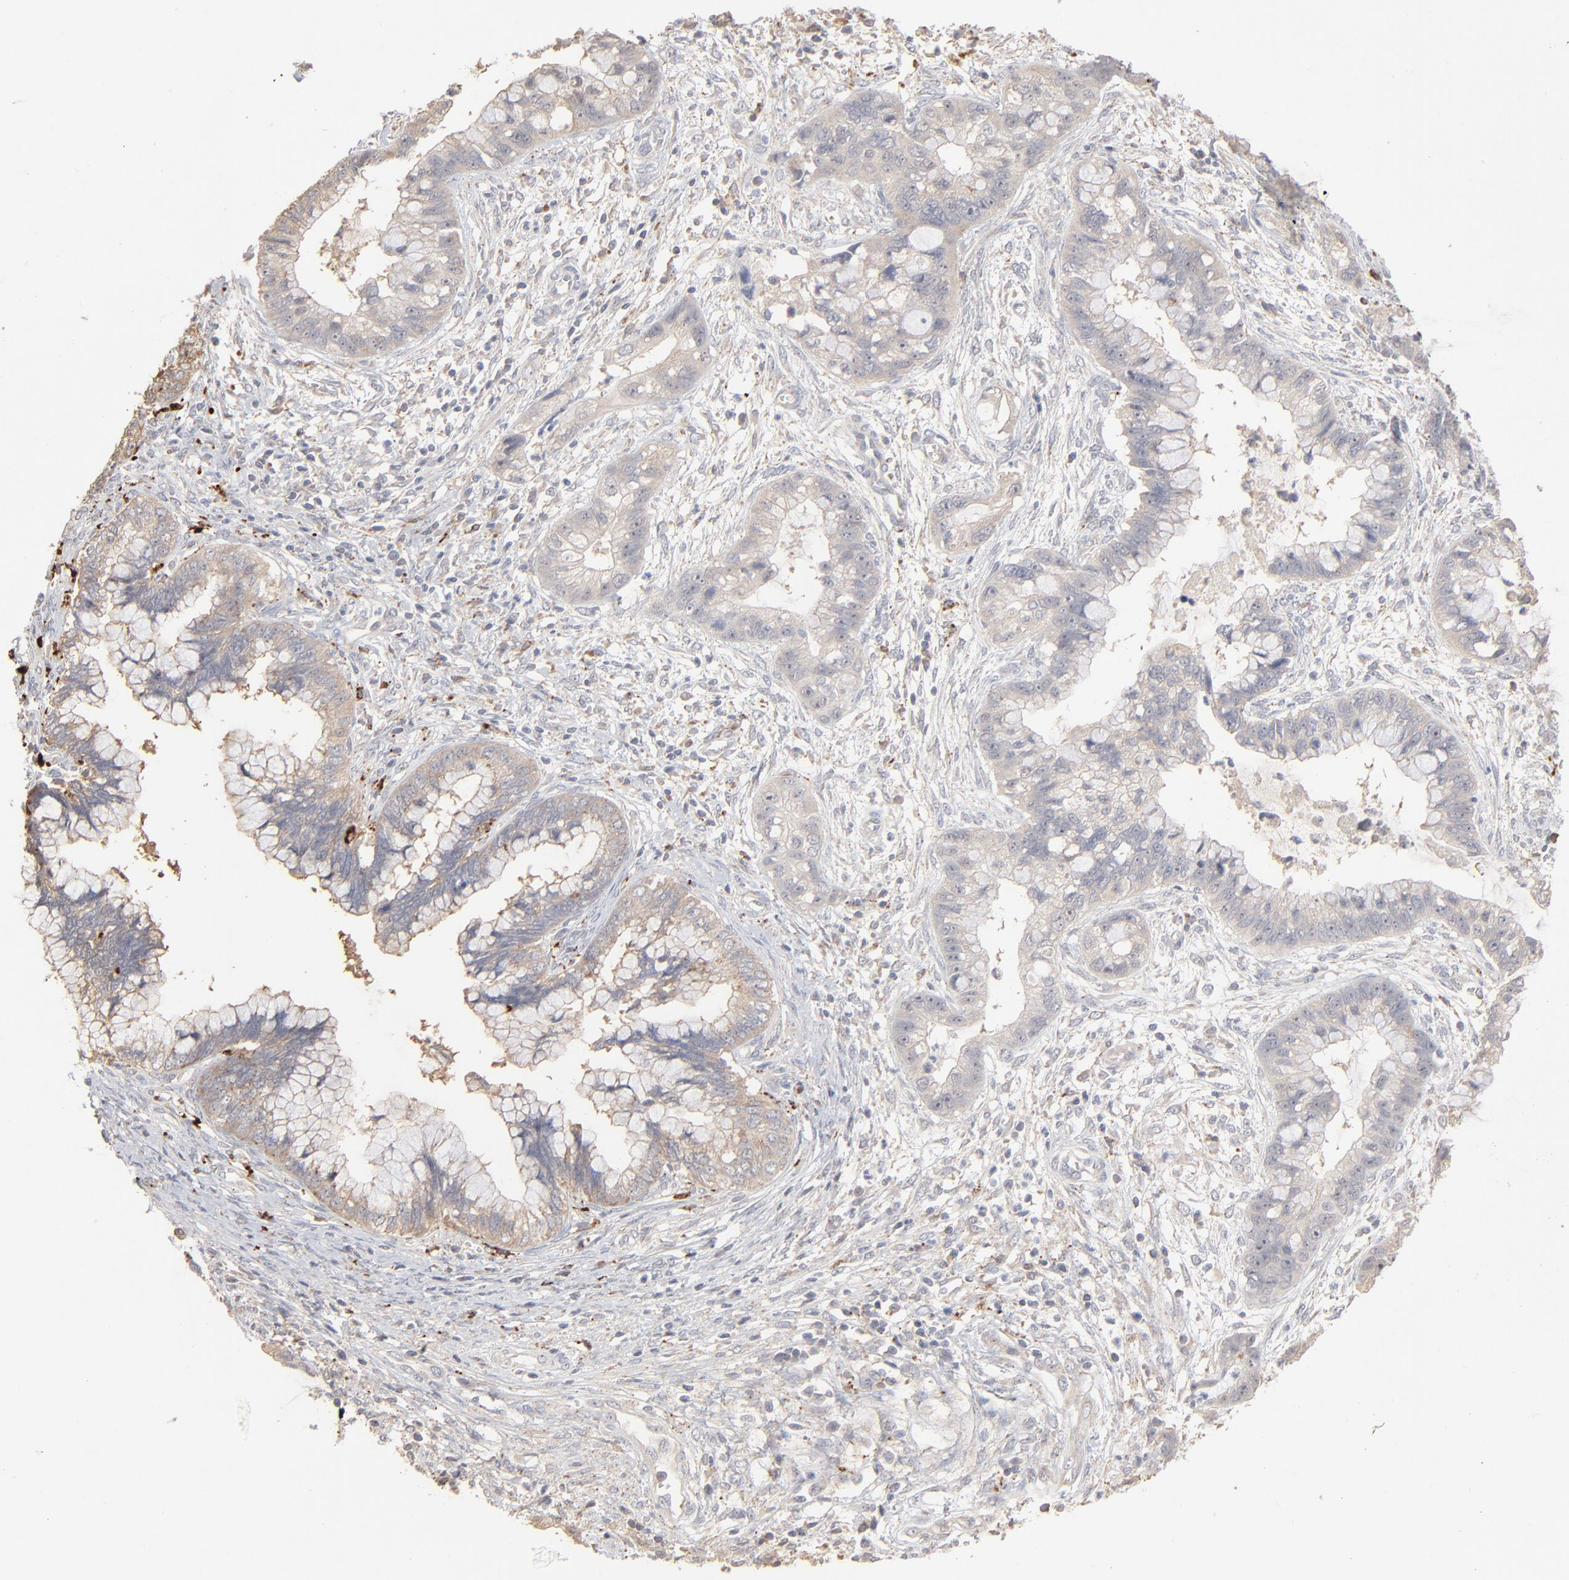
{"staining": {"intensity": "weak", "quantity": ">75%", "location": "cytoplasmic/membranous"}, "tissue": "cervical cancer", "cell_type": "Tumor cells", "image_type": "cancer", "snomed": [{"axis": "morphology", "description": "Adenocarcinoma, NOS"}, {"axis": "topography", "description": "Cervix"}], "caption": "Immunohistochemistry staining of cervical cancer (adenocarcinoma), which exhibits low levels of weak cytoplasmic/membranous positivity in about >75% of tumor cells indicating weak cytoplasmic/membranous protein staining. The staining was performed using DAB (3,3'-diaminobenzidine) (brown) for protein detection and nuclei were counterstained in hematoxylin (blue).", "gene": "POMT2", "patient": {"sex": "female", "age": 44}}